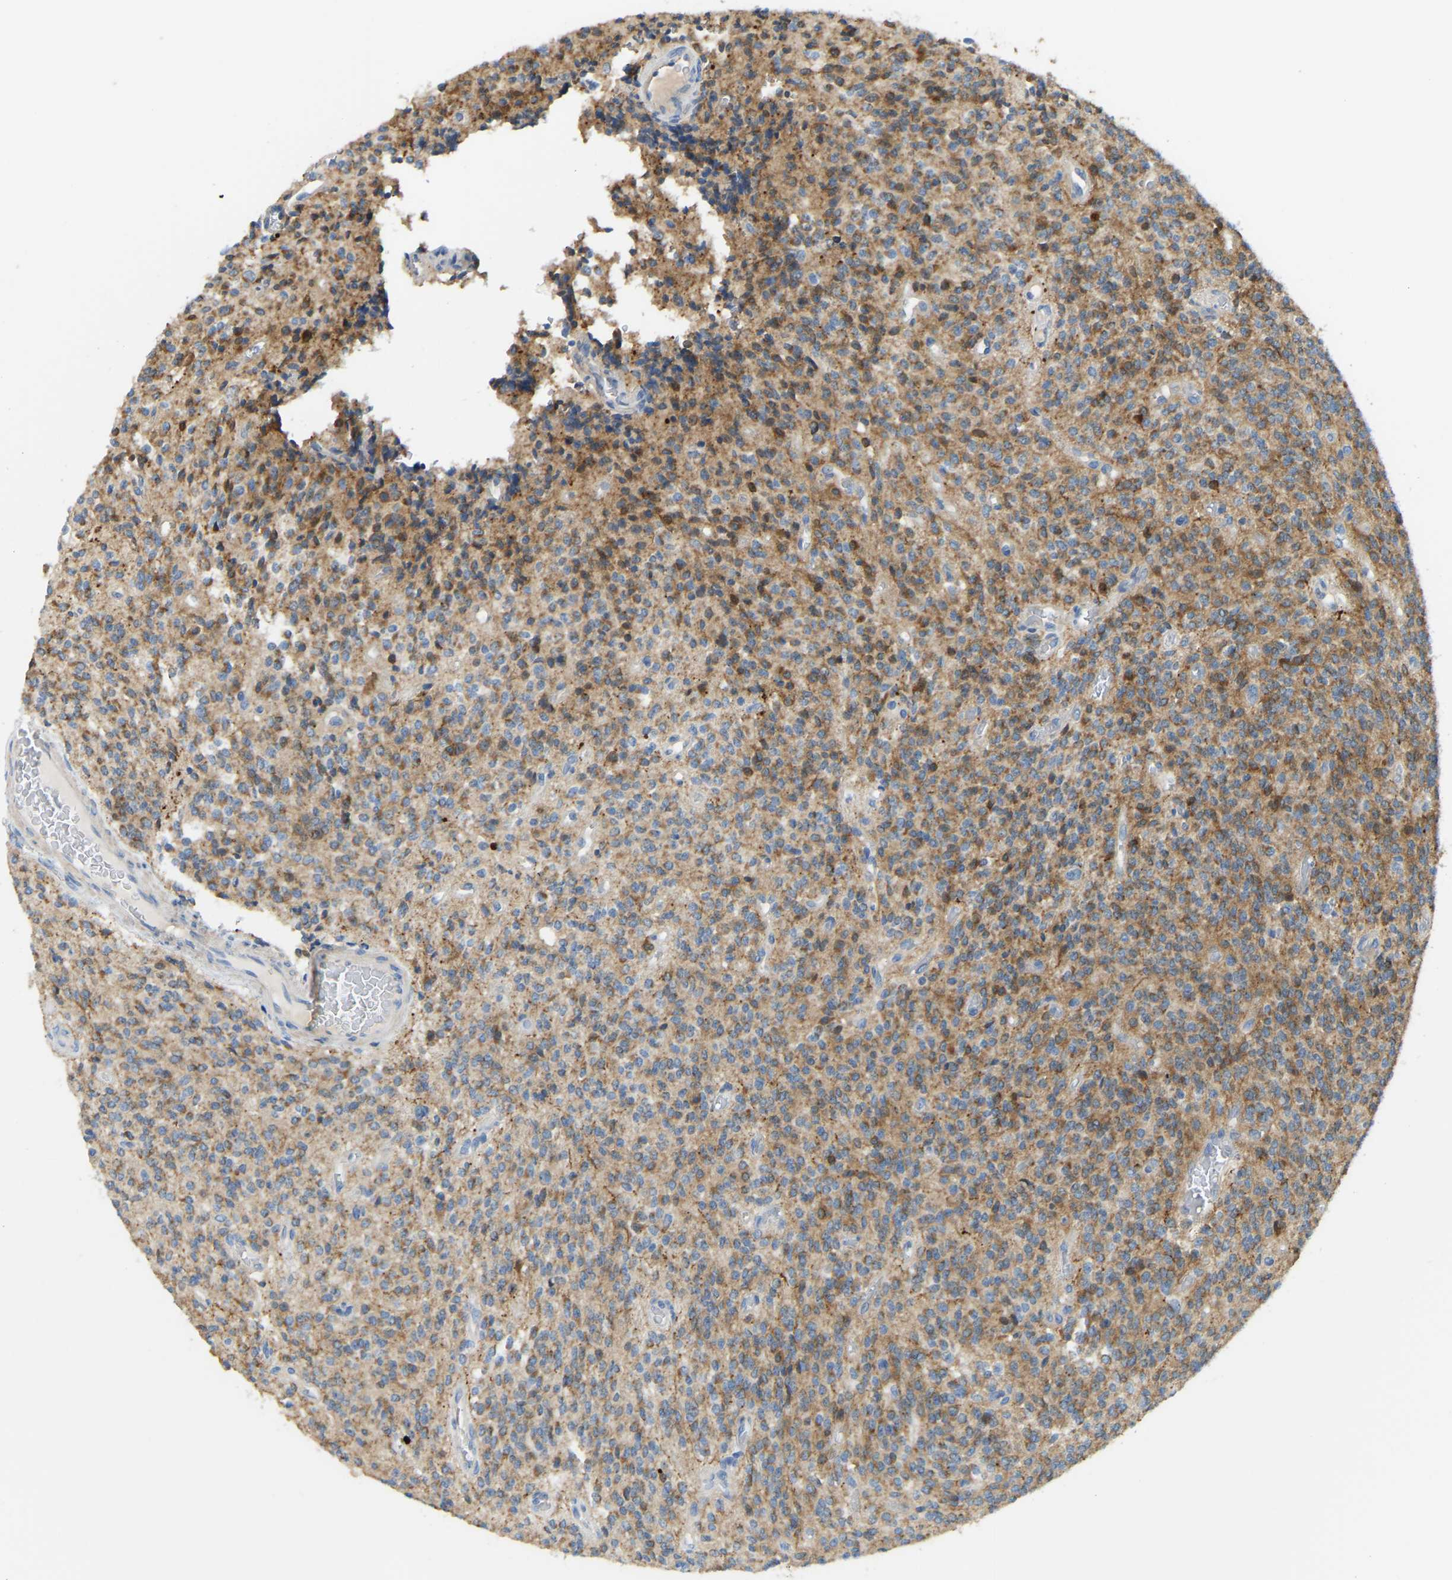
{"staining": {"intensity": "moderate", "quantity": ">75%", "location": "cytoplasmic/membranous"}, "tissue": "glioma", "cell_type": "Tumor cells", "image_type": "cancer", "snomed": [{"axis": "morphology", "description": "Glioma, malignant, High grade"}, {"axis": "topography", "description": "Brain"}], "caption": "Immunohistochemical staining of human malignant high-grade glioma exhibits medium levels of moderate cytoplasmic/membranous protein expression in approximately >75% of tumor cells.", "gene": "GDA", "patient": {"sex": "male", "age": 34}}